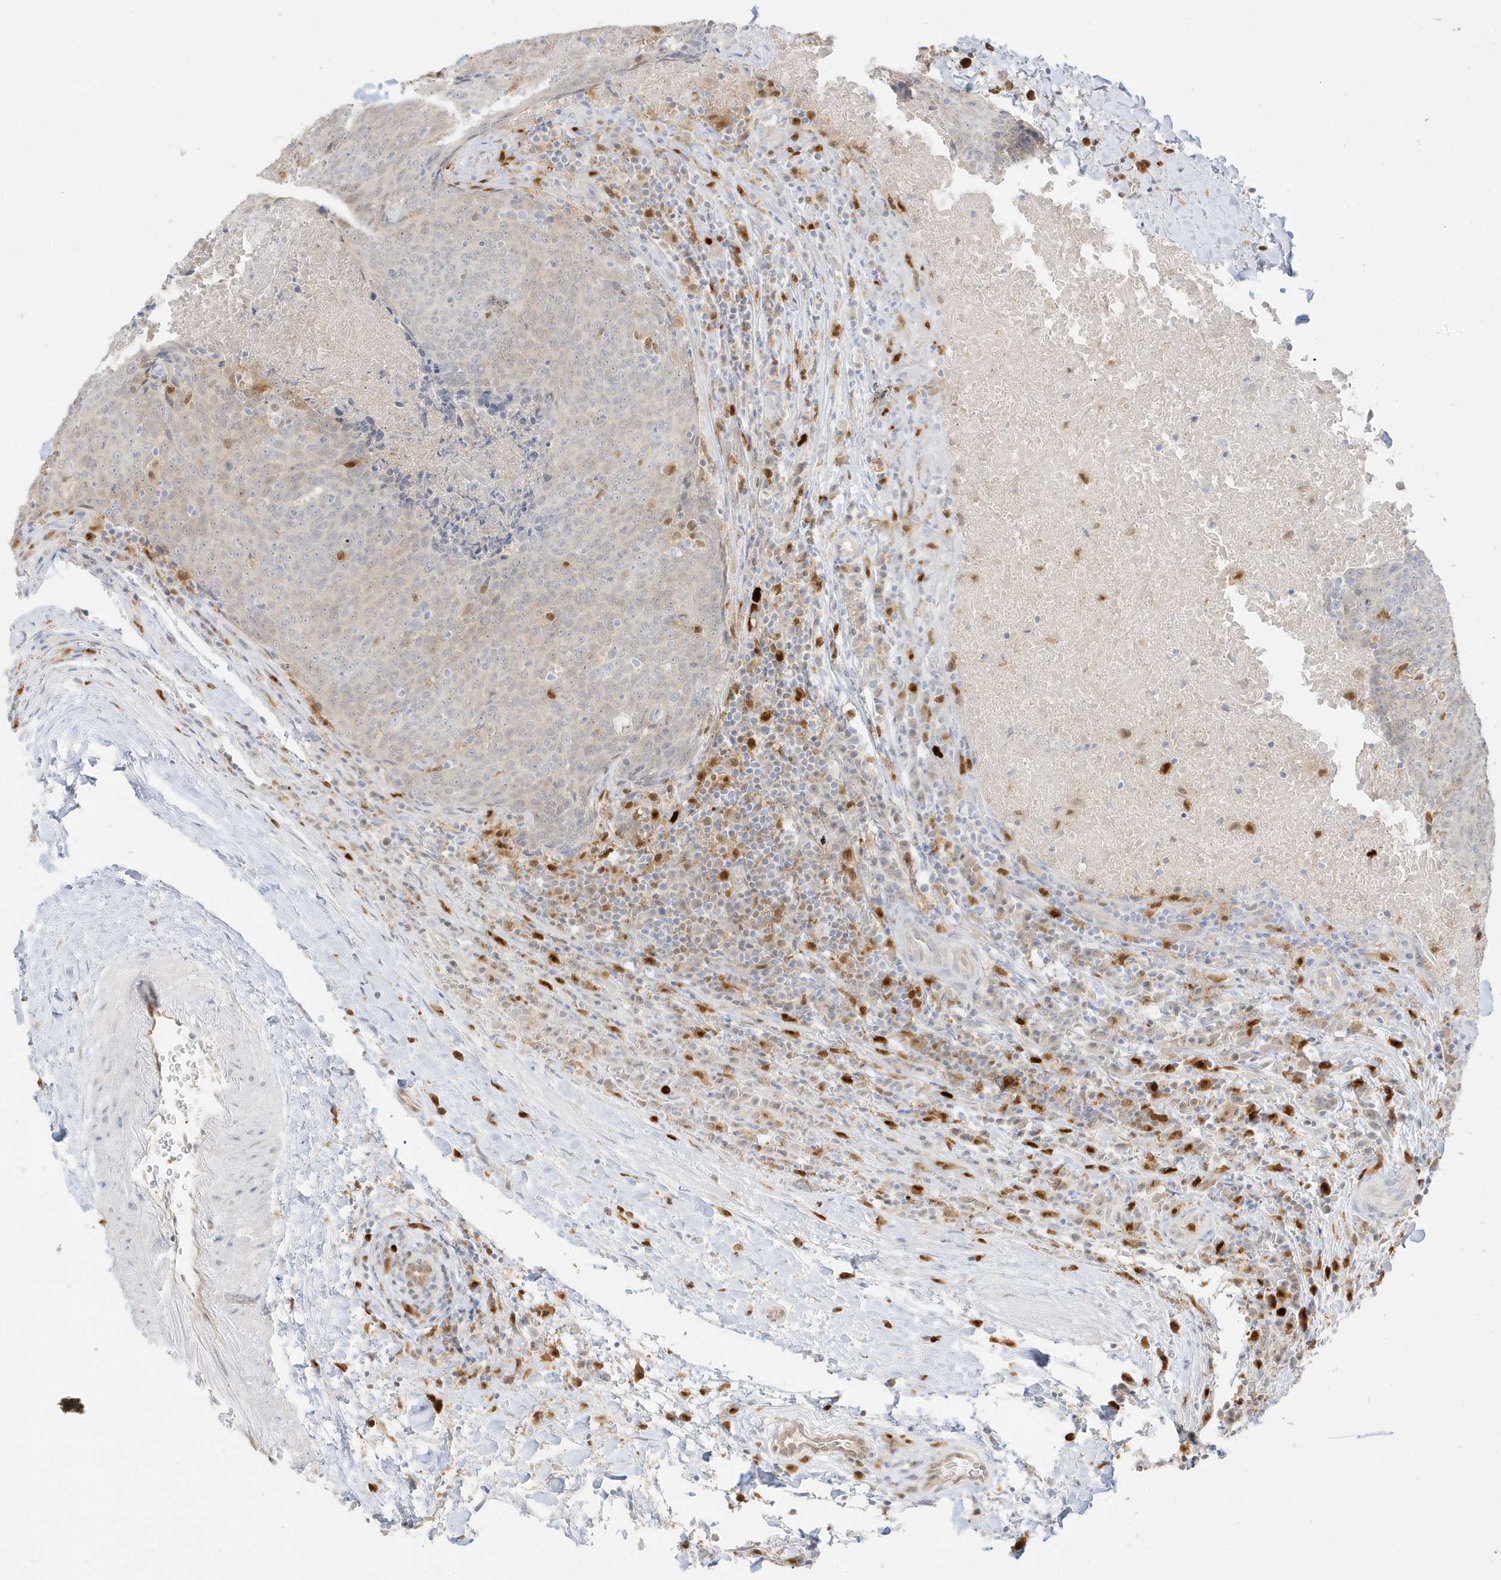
{"staining": {"intensity": "weak", "quantity": "<25%", "location": "cytoplasmic/membranous,nuclear"}, "tissue": "head and neck cancer", "cell_type": "Tumor cells", "image_type": "cancer", "snomed": [{"axis": "morphology", "description": "Squamous cell carcinoma, NOS"}, {"axis": "morphology", "description": "Squamous cell carcinoma, metastatic, NOS"}, {"axis": "topography", "description": "Lymph node"}, {"axis": "topography", "description": "Head-Neck"}], "caption": "DAB immunohistochemical staining of human head and neck metastatic squamous cell carcinoma displays no significant staining in tumor cells.", "gene": "GCA", "patient": {"sex": "male", "age": 62}}